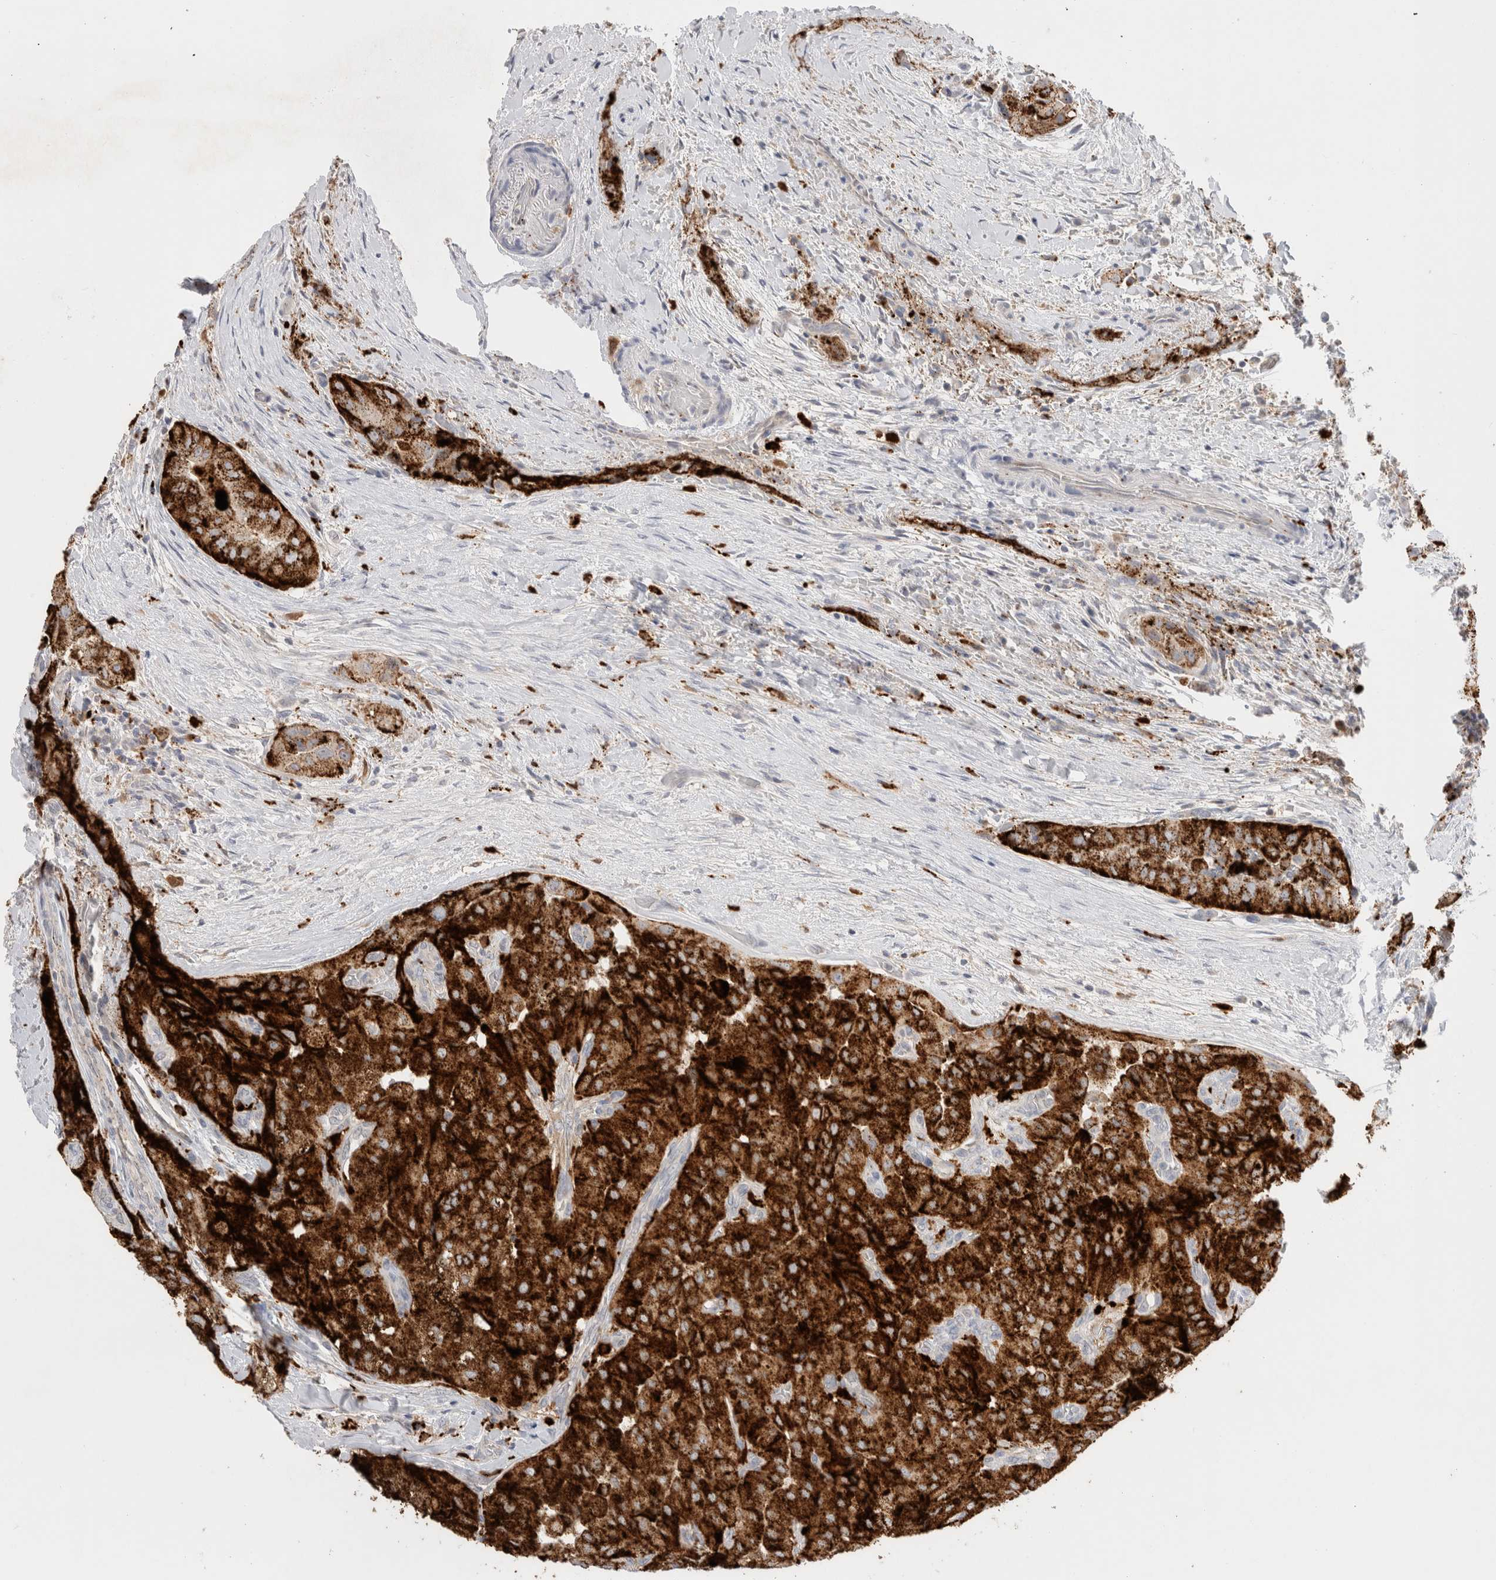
{"staining": {"intensity": "strong", "quantity": ">75%", "location": "cytoplasmic/membranous"}, "tissue": "thyroid cancer", "cell_type": "Tumor cells", "image_type": "cancer", "snomed": [{"axis": "morphology", "description": "Papillary adenocarcinoma, NOS"}, {"axis": "topography", "description": "Thyroid gland"}], "caption": "This is an image of immunohistochemistry staining of thyroid cancer, which shows strong expression in the cytoplasmic/membranous of tumor cells.", "gene": "HPGDS", "patient": {"sex": "female", "age": 59}}